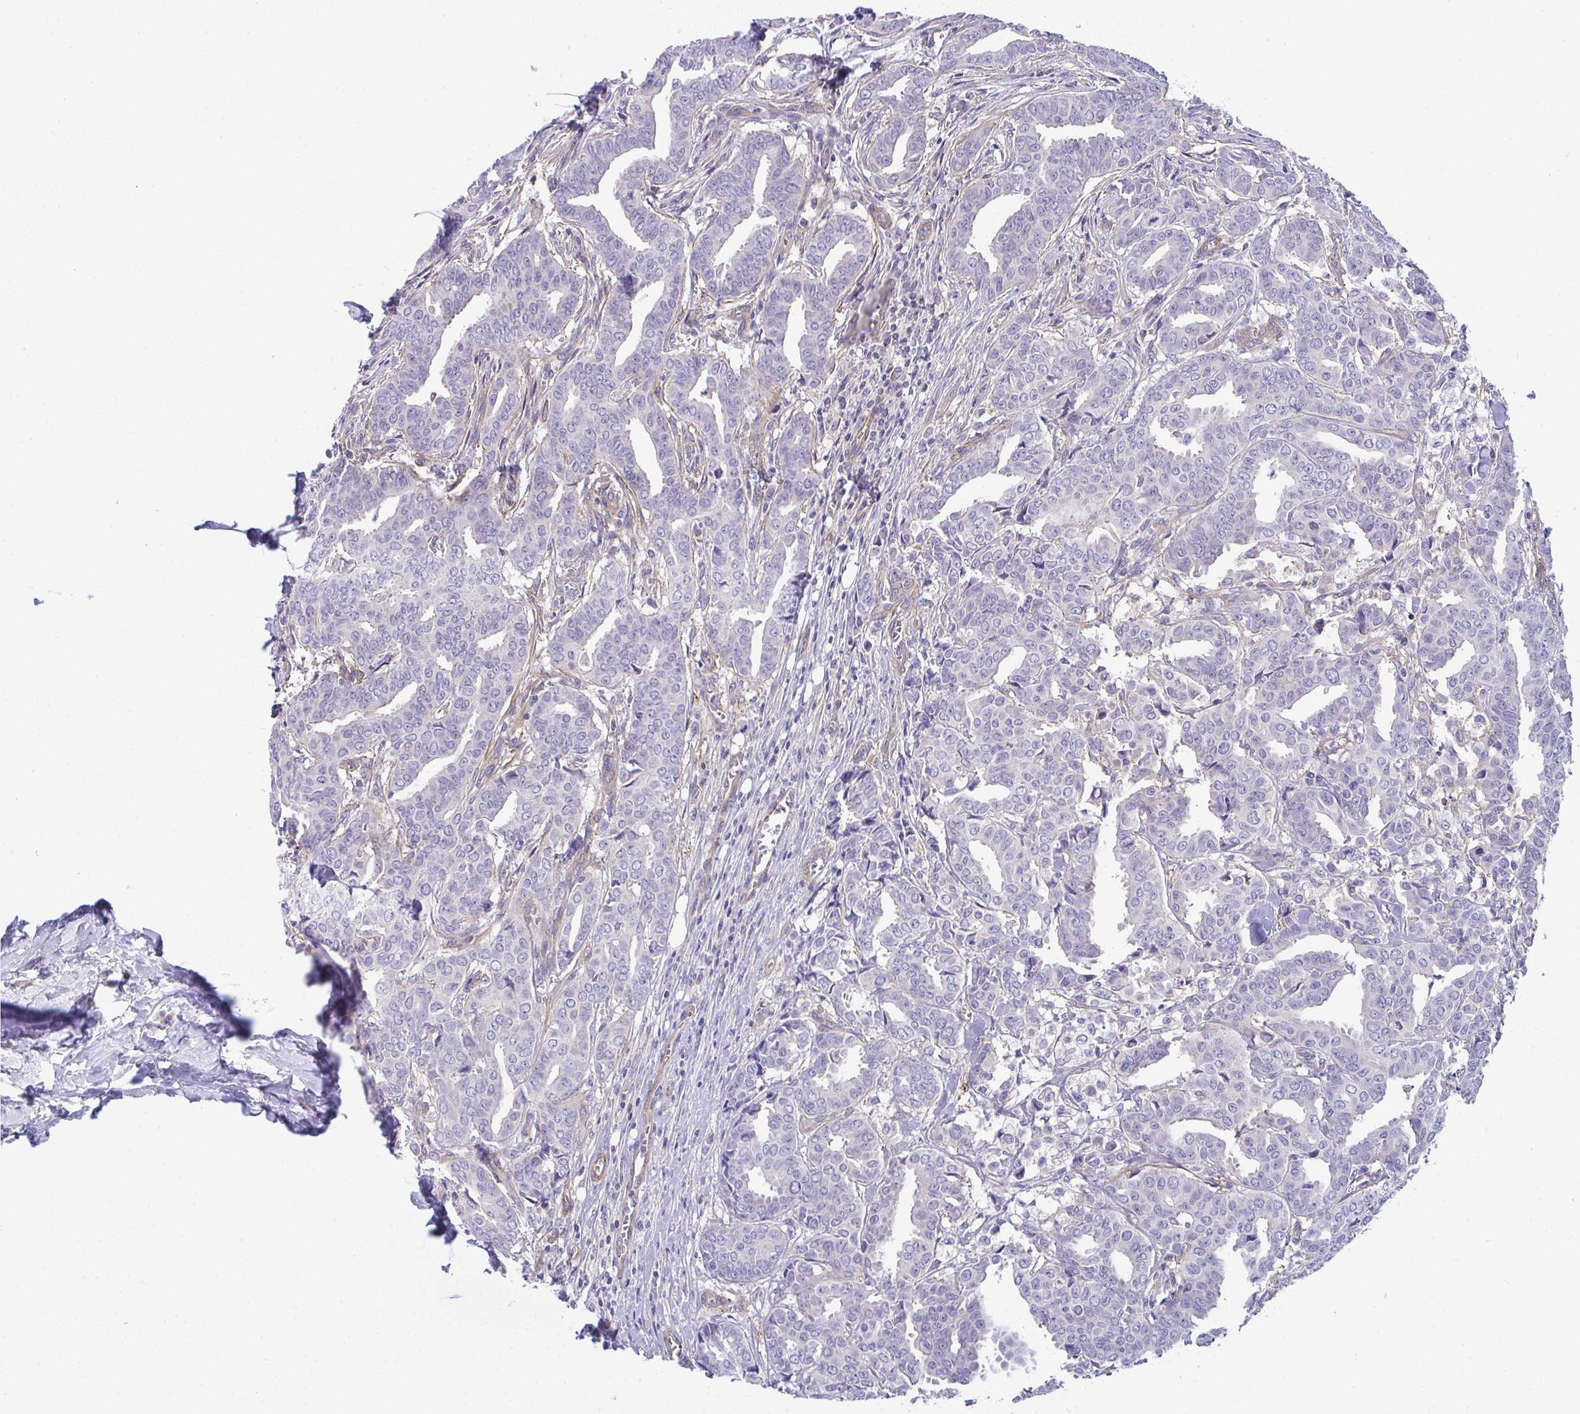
{"staining": {"intensity": "negative", "quantity": "none", "location": "none"}, "tissue": "breast cancer", "cell_type": "Tumor cells", "image_type": "cancer", "snomed": [{"axis": "morphology", "description": "Duct carcinoma"}, {"axis": "topography", "description": "Breast"}], "caption": "Immunohistochemical staining of breast infiltrating ductal carcinoma exhibits no significant staining in tumor cells.", "gene": "MYL12A", "patient": {"sex": "female", "age": 45}}